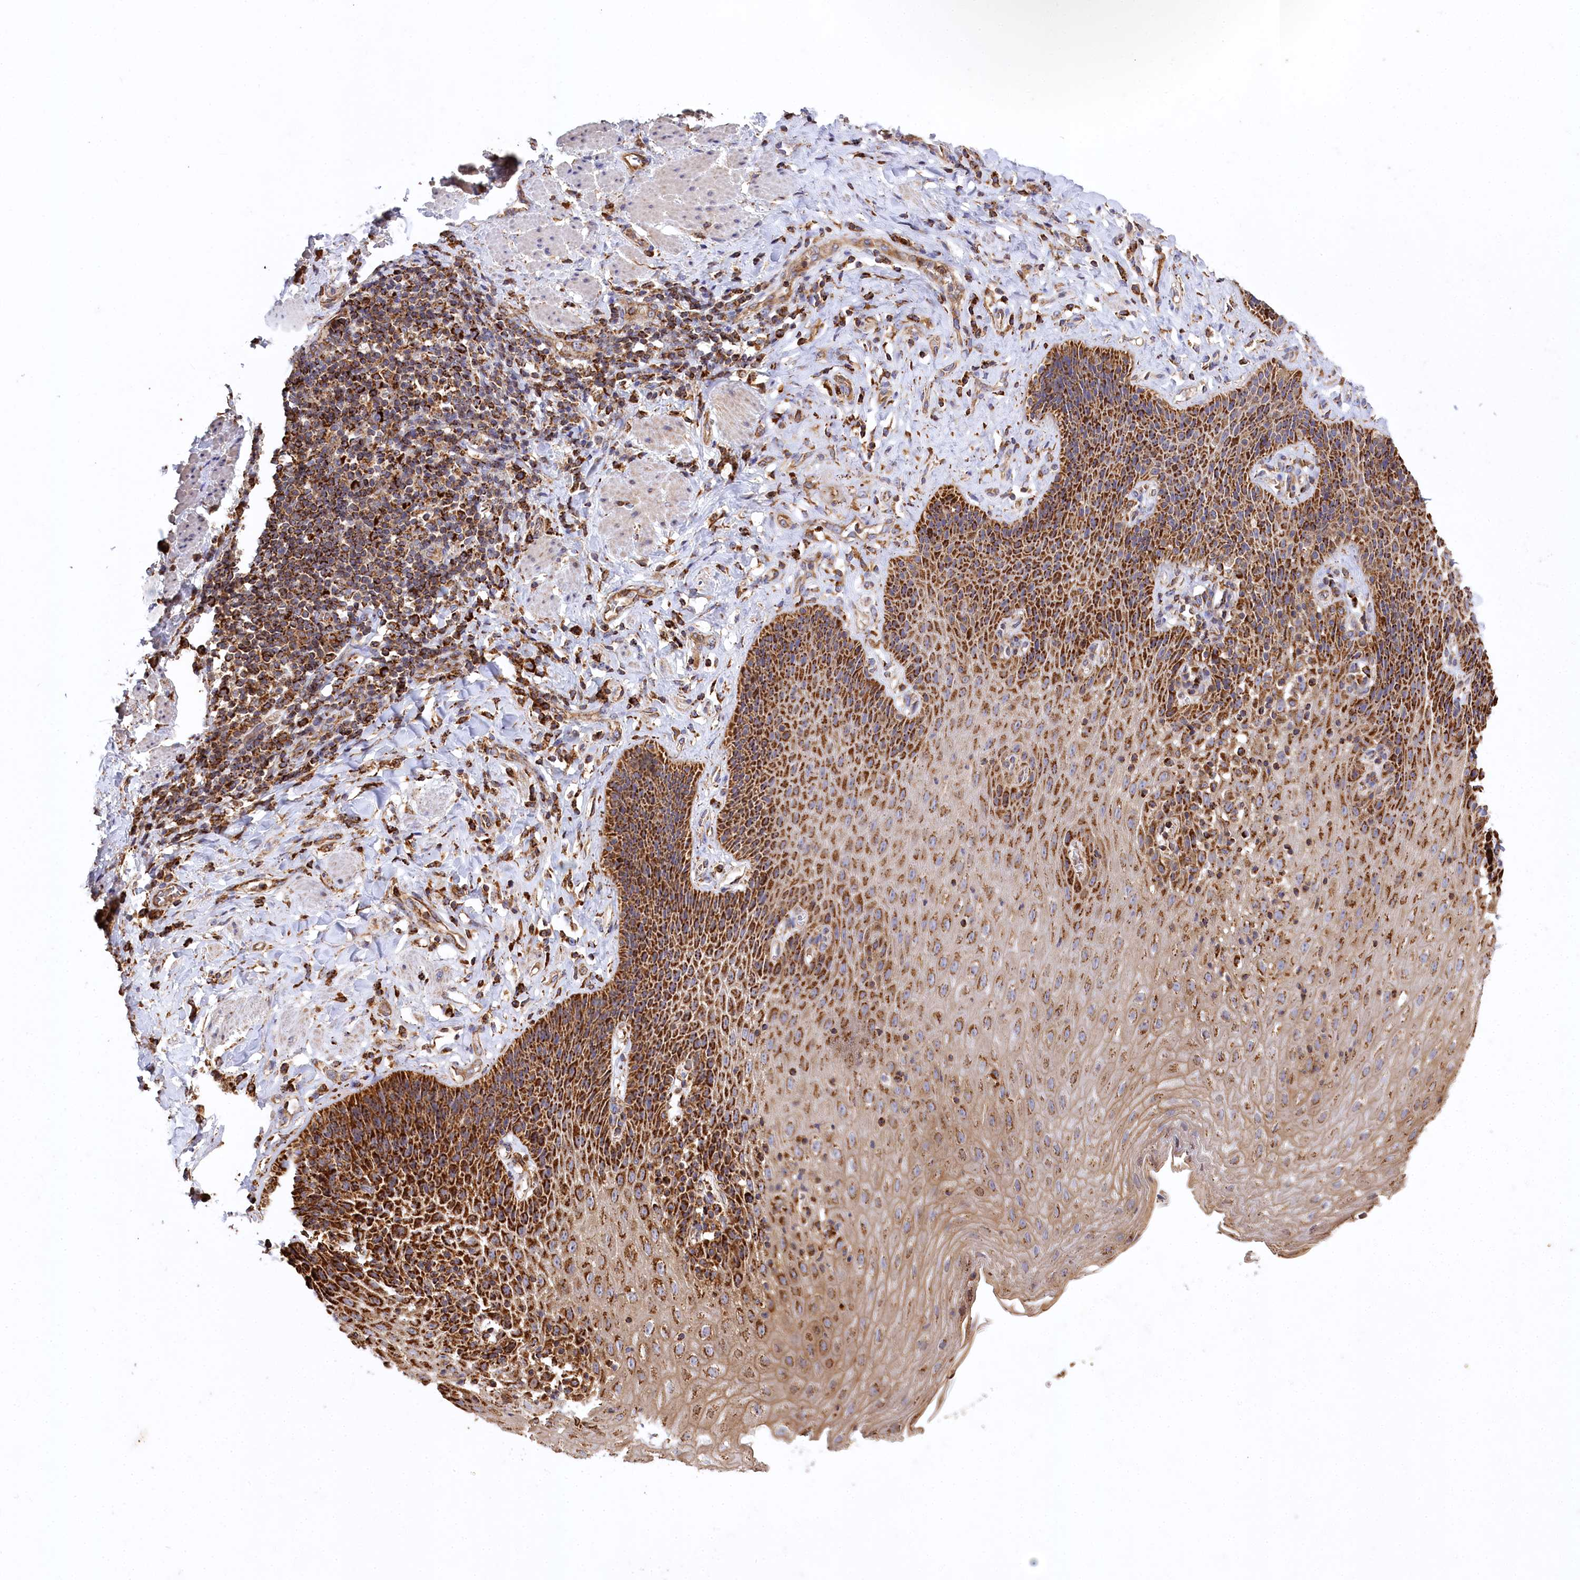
{"staining": {"intensity": "strong", "quantity": ">75%", "location": "cytoplasmic/membranous"}, "tissue": "esophagus", "cell_type": "Squamous epithelial cells", "image_type": "normal", "snomed": [{"axis": "morphology", "description": "Normal tissue, NOS"}, {"axis": "topography", "description": "Esophagus"}], "caption": "Immunohistochemical staining of normal esophagus exhibits high levels of strong cytoplasmic/membranous positivity in approximately >75% of squamous epithelial cells. (DAB (3,3'-diaminobenzidine) IHC, brown staining for protein, blue staining for nuclei).", "gene": "CARD19", "patient": {"sex": "female", "age": 61}}